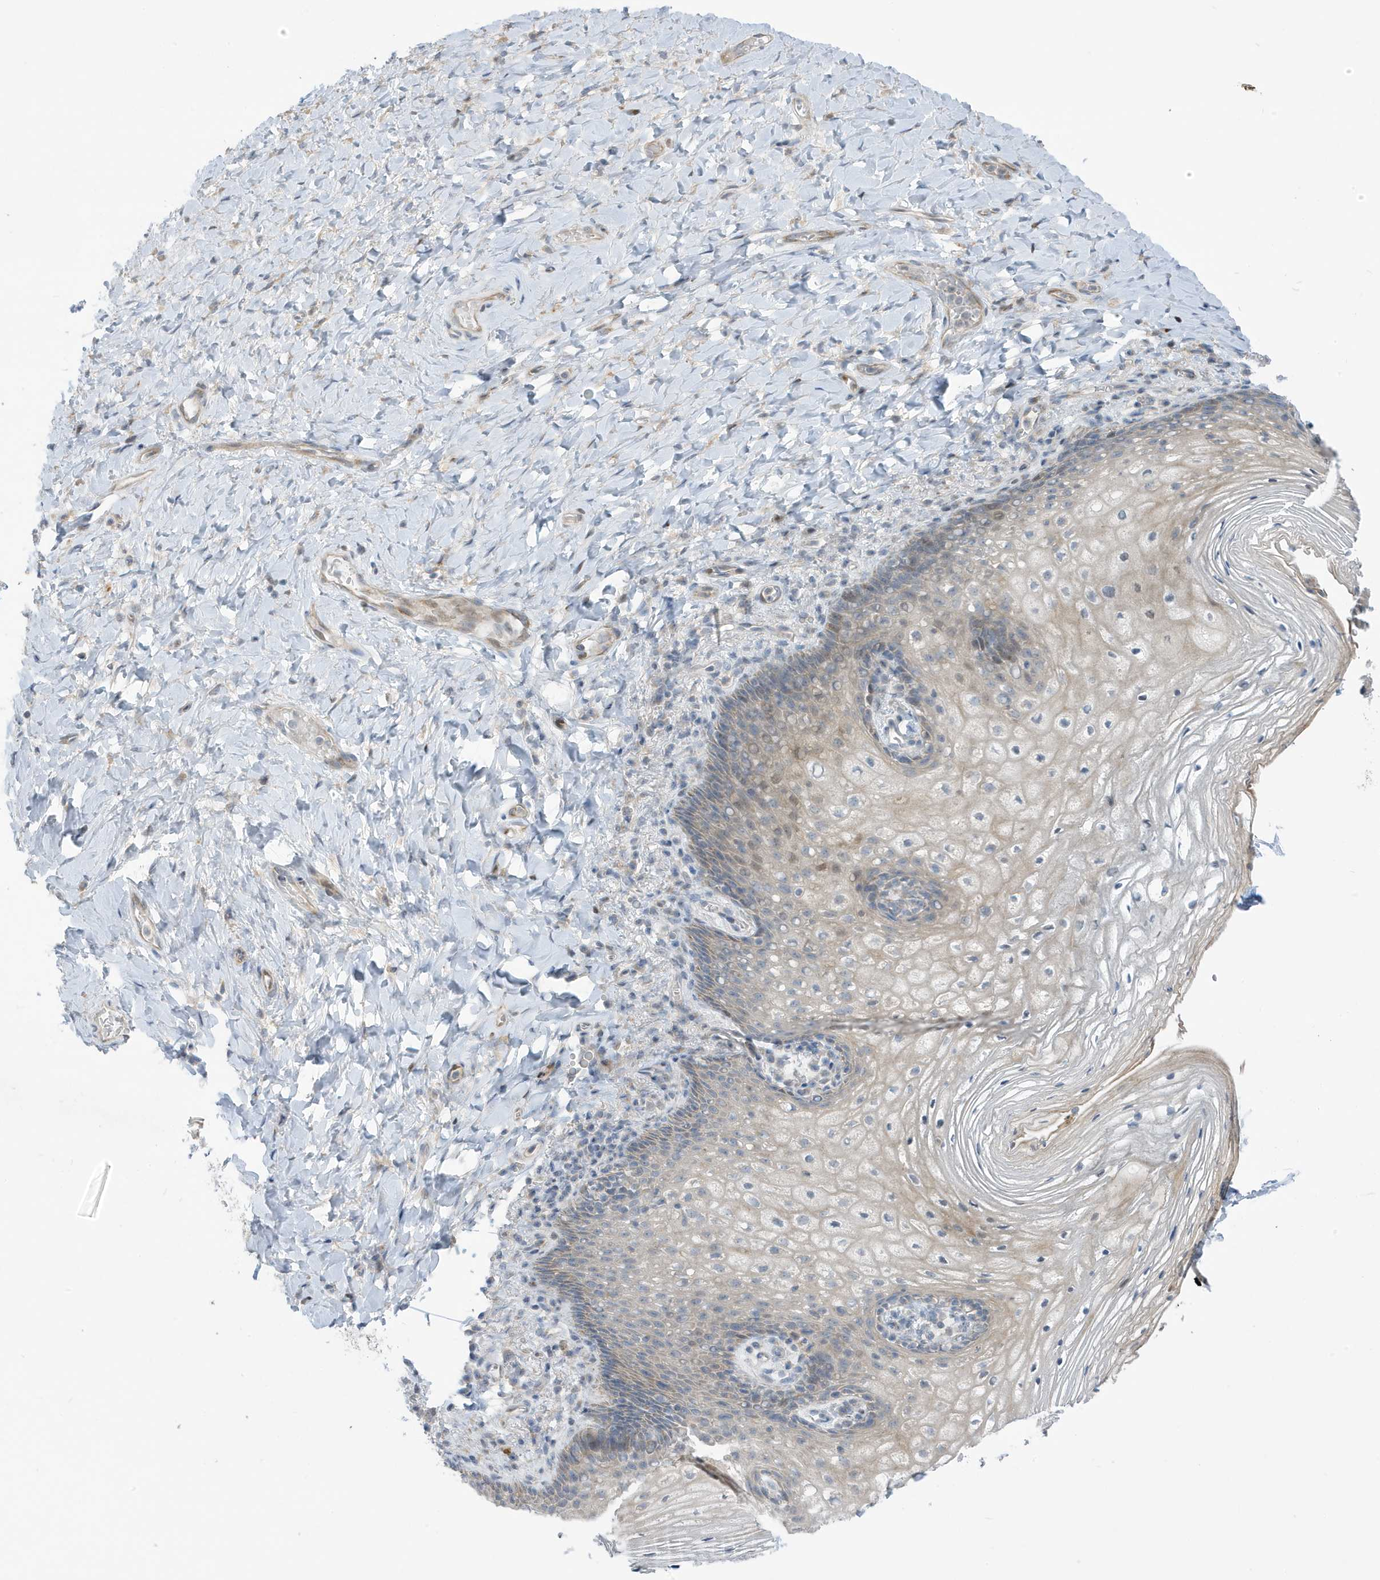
{"staining": {"intensity": "weak", "quantity": "25%-75%", "location": "cytoplasmic/membranous"}, "tissue": "vagina", "cell_type": "Squamous epithelial cells", "image_type": "normal", "snomed": [{"axis": "morphology", "description": "Normal tissue, NOS"}, {"axis": "topography", "description": "Vagina"}], "caption": "Protein staining of normal vagina reveals weak cytoplasmic/membranous expression in approximately 25%-75% of squamous epithelial cells.", "gene": "ATP13A5", "patient": {"sex": "female", "age": 60}}